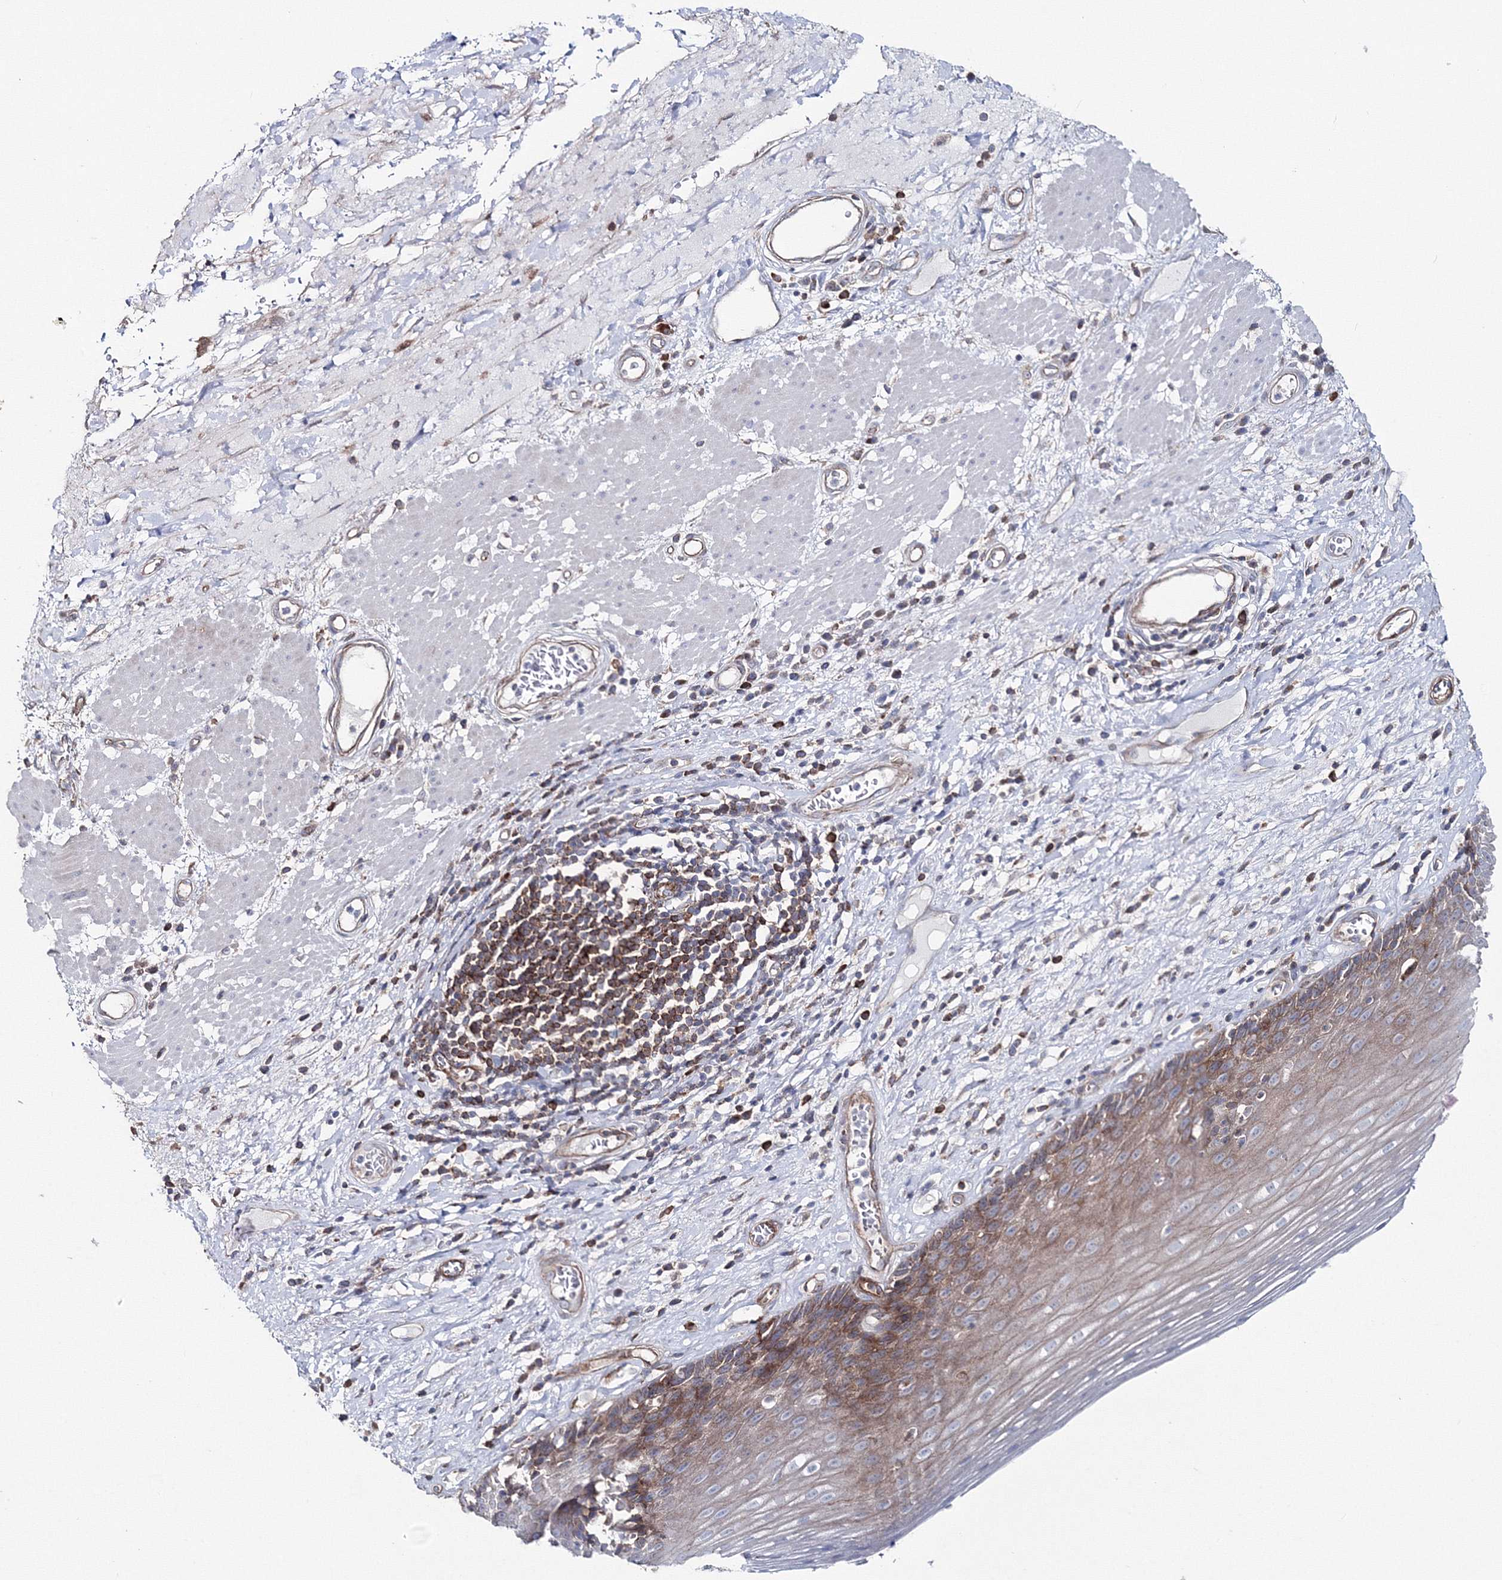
{"staining": {"intensity": "moderate", "quantity": "25%-75%", "location": "cytoplasmic/membranous"}, "tissue": "esophagus", "cell_type": "Squamous epithelial cells", "image_type": "normal", "snomed": [{"axis": "morphology", "description": "Normal tissue, NOS"}, {"axis": "topography", "description": "Esophagus"}], "caption": "Esophagus stained for a protein (brown) demonstrates moderate cytoplasmic/membranous positive staining in about 25%-75% of squamous epithelial cells.", "gene": "GGA2", "patient": {"sex": "male", "age": 62}}